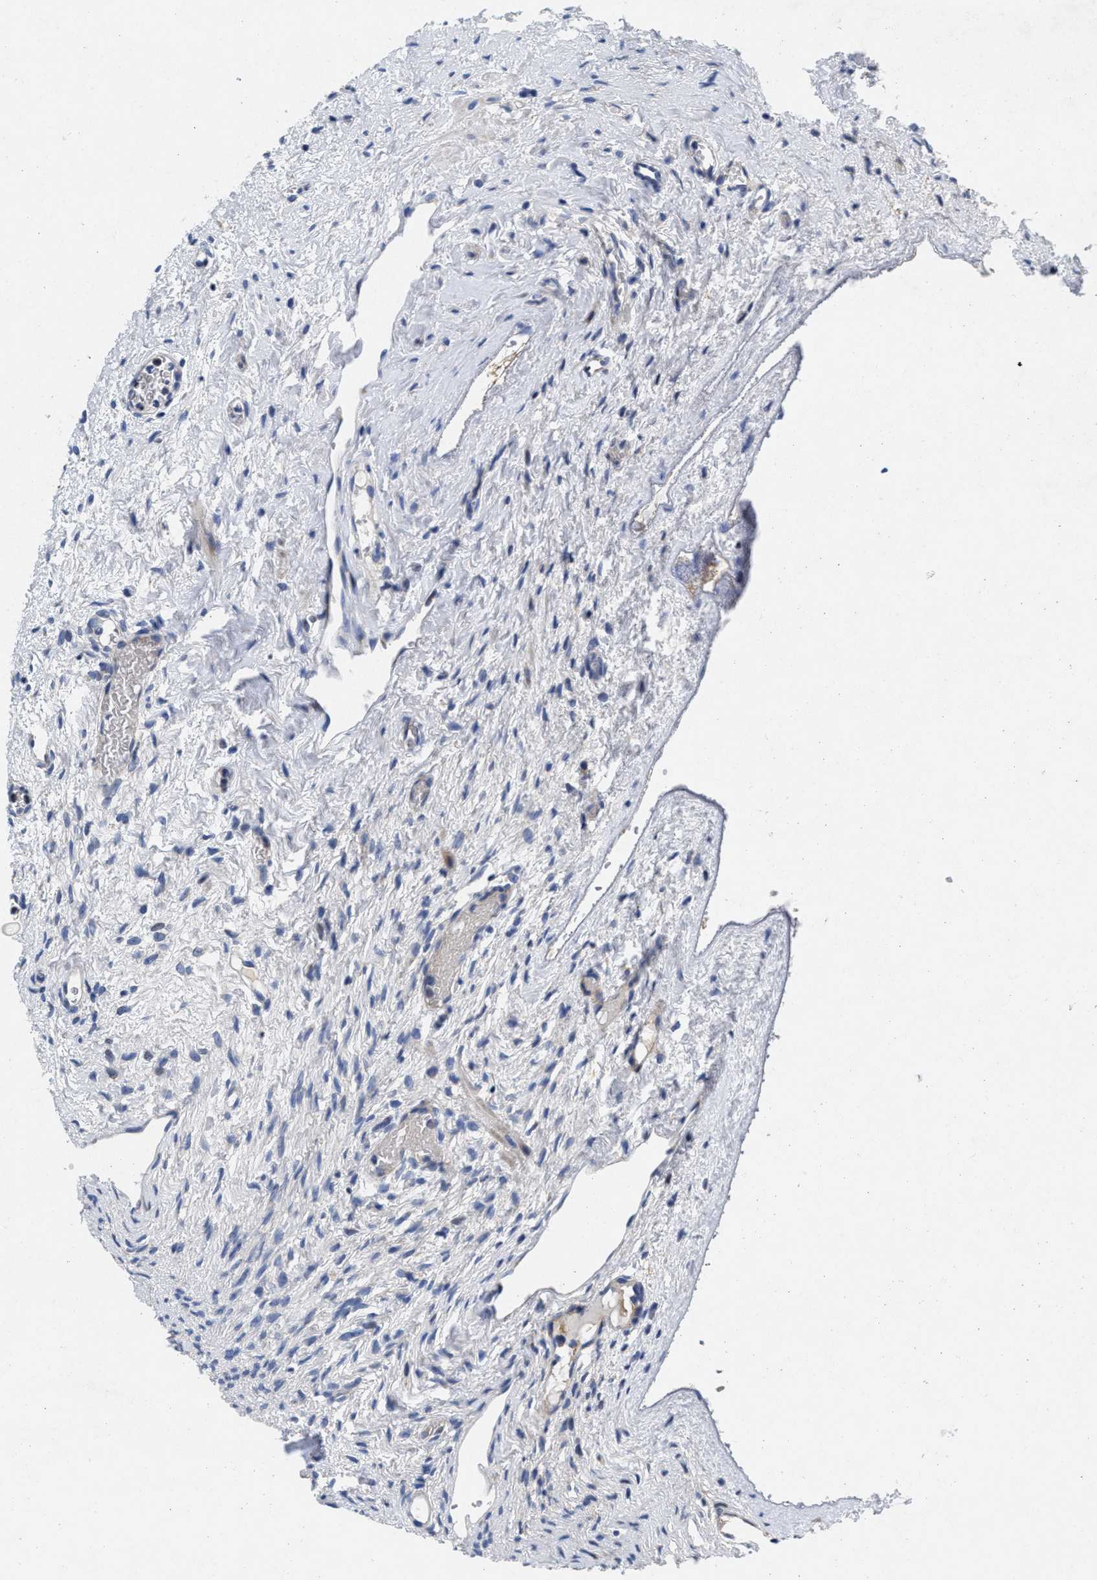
{"staining": {"intensity": "weak", "quantity": ">75%", "location": "cytoplasmic/membranous"}, "tissue": "ovary", "cell_type": "Follicle cells", "image_type": "normal", "snomed": [{"axis": "morphology", "description": "Normal tissue, NOS"}, {"axis": "topography", "description": "Ovary"}], "caption": "Immunohistochemistry (IHC) histopathology image of normal ovary: ovary stained using immunohistochemistry (IHC) exhibits low levels of weak protein expression localized specifically in the cytoplasmic/membranous of follicle cells, appearing as a cytoplasmic/membranous brown color.", "gene": "LAD1", "patient": {"sex": "female", "age": 33}}